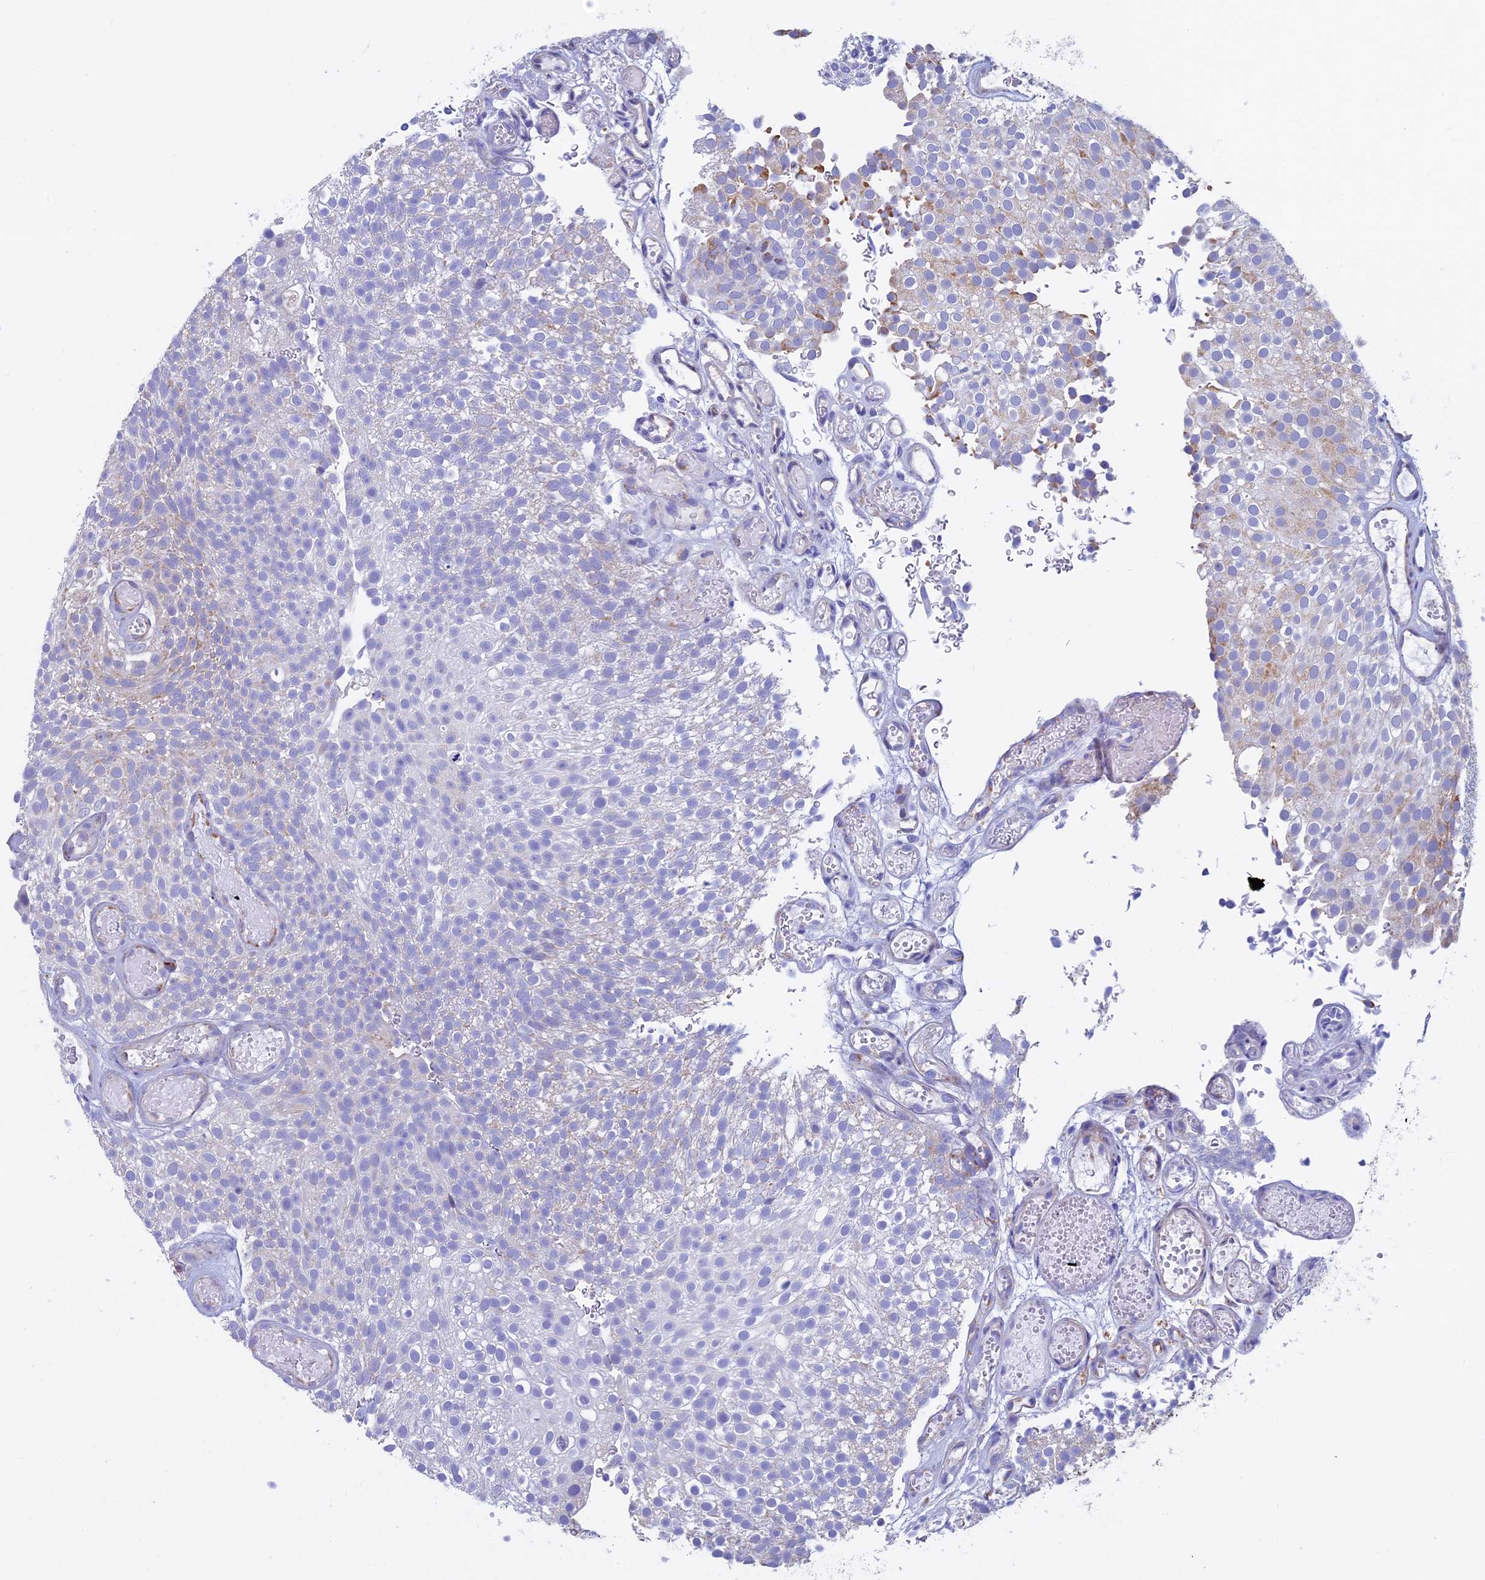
{"staining": {"intensity": "negative", "quantity": "none", "location": "none"}, "tissue": "urothelial cancer", "cell_type": "Tumor cells", "image_type": "cancer", "snomed": [{"axis": "morphology", "description": "Urothelial carcinoma, Low grade"}, {"axis": "topography", "description": "Urinary bladder"}], "caption": "The histopathology image shows no significant staining in tumor cells of urothelial cancer.", "gene": "ACSS1", "patient": {"sex": "male", "age": 78}}